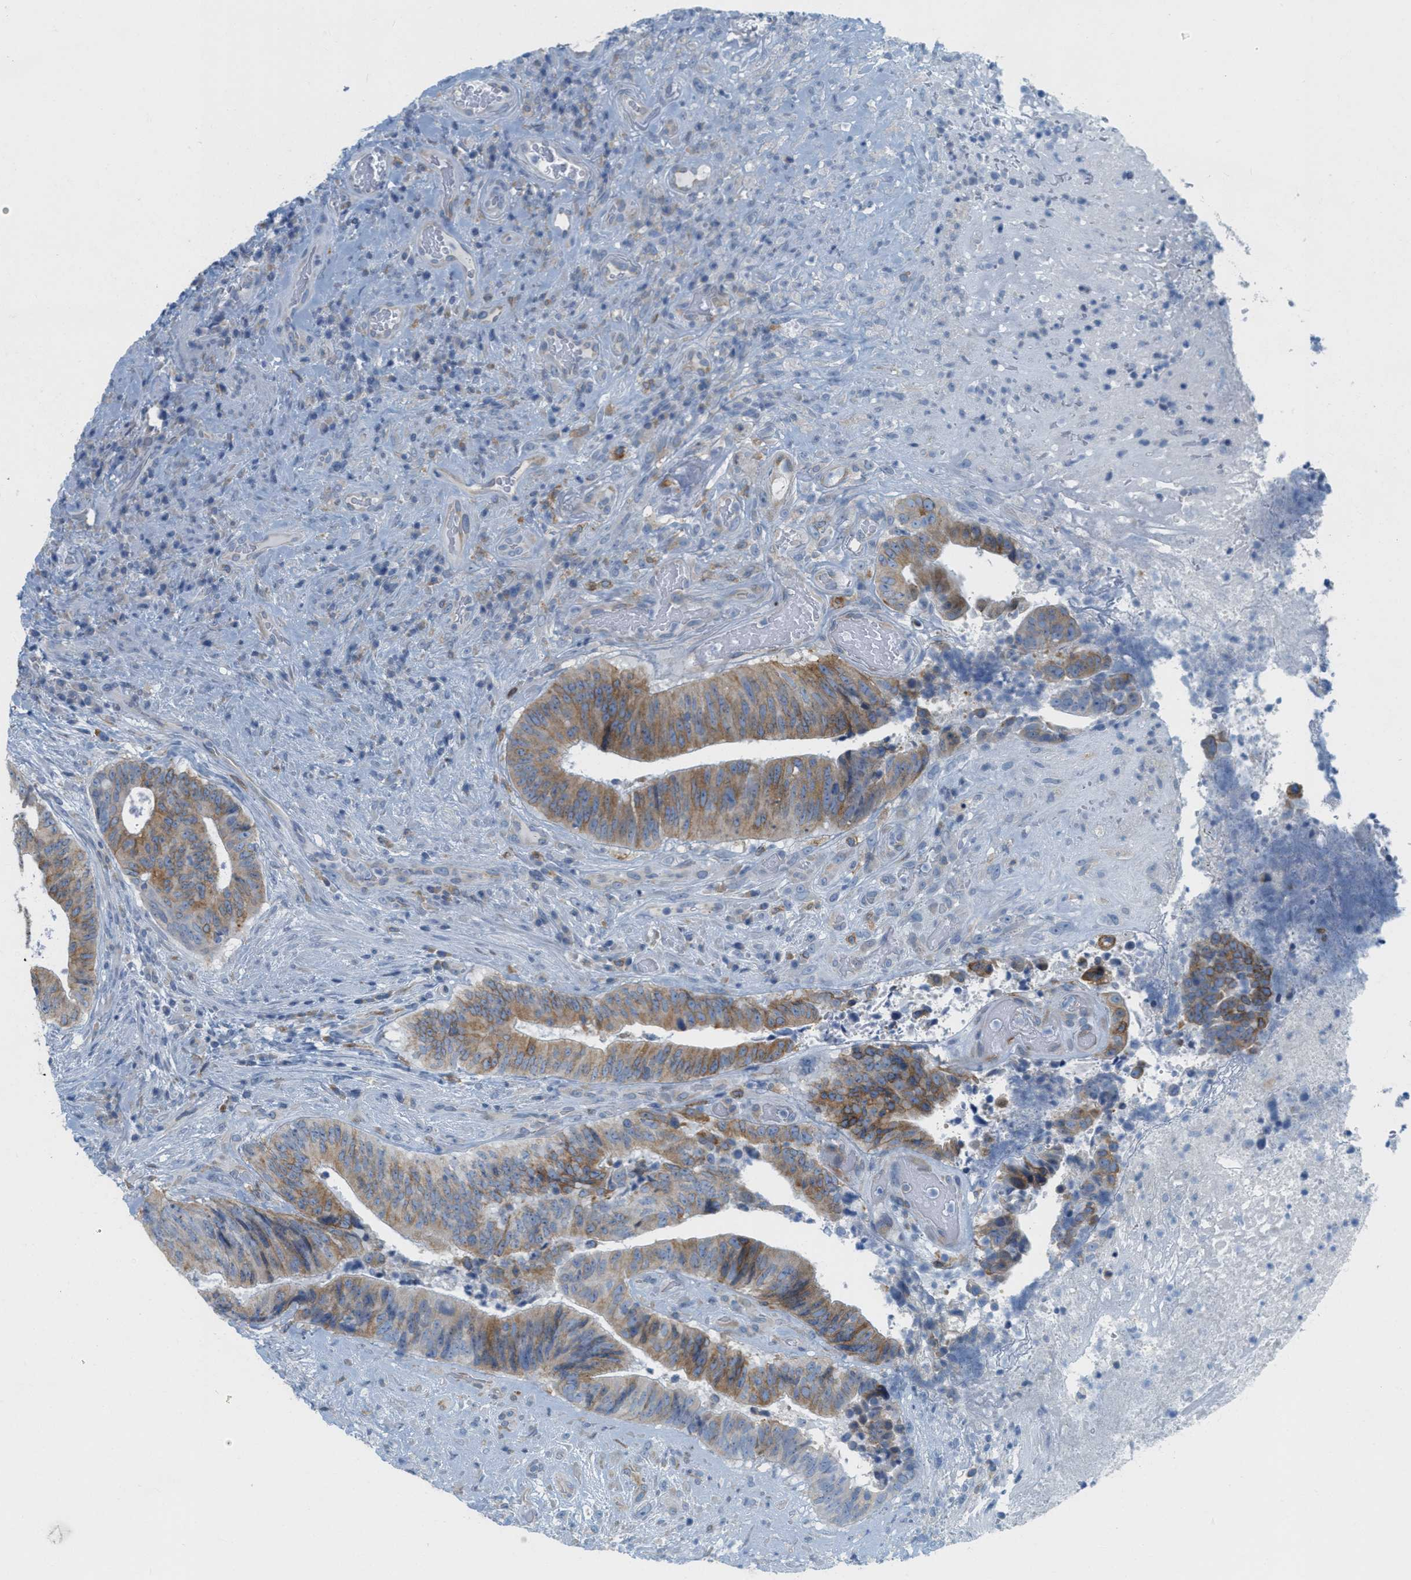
{"staining": {"intensity": "moderate", "quantity": ">75%", "location": "cytoplasmic/membranous"}, "tissue": "colorectal cancer", "cell_type": "Tumor cells", "image_type": "cancer", "snomed": [{"axis": "morphology", "description": "Adenocarcinoma, NOS"}, {"axis": "topography", "description": "Rectum"}], "caption": "This photomicrograph exhibits immunohistochemistry (IHC) staining of adenocarcinoma (colorectal), with medium moderate cytoplasmic/membranous positivity in approximately >75% of tumor cells.", "gene": "TEX264", "patient": {"sex": "male", "age": 72}}